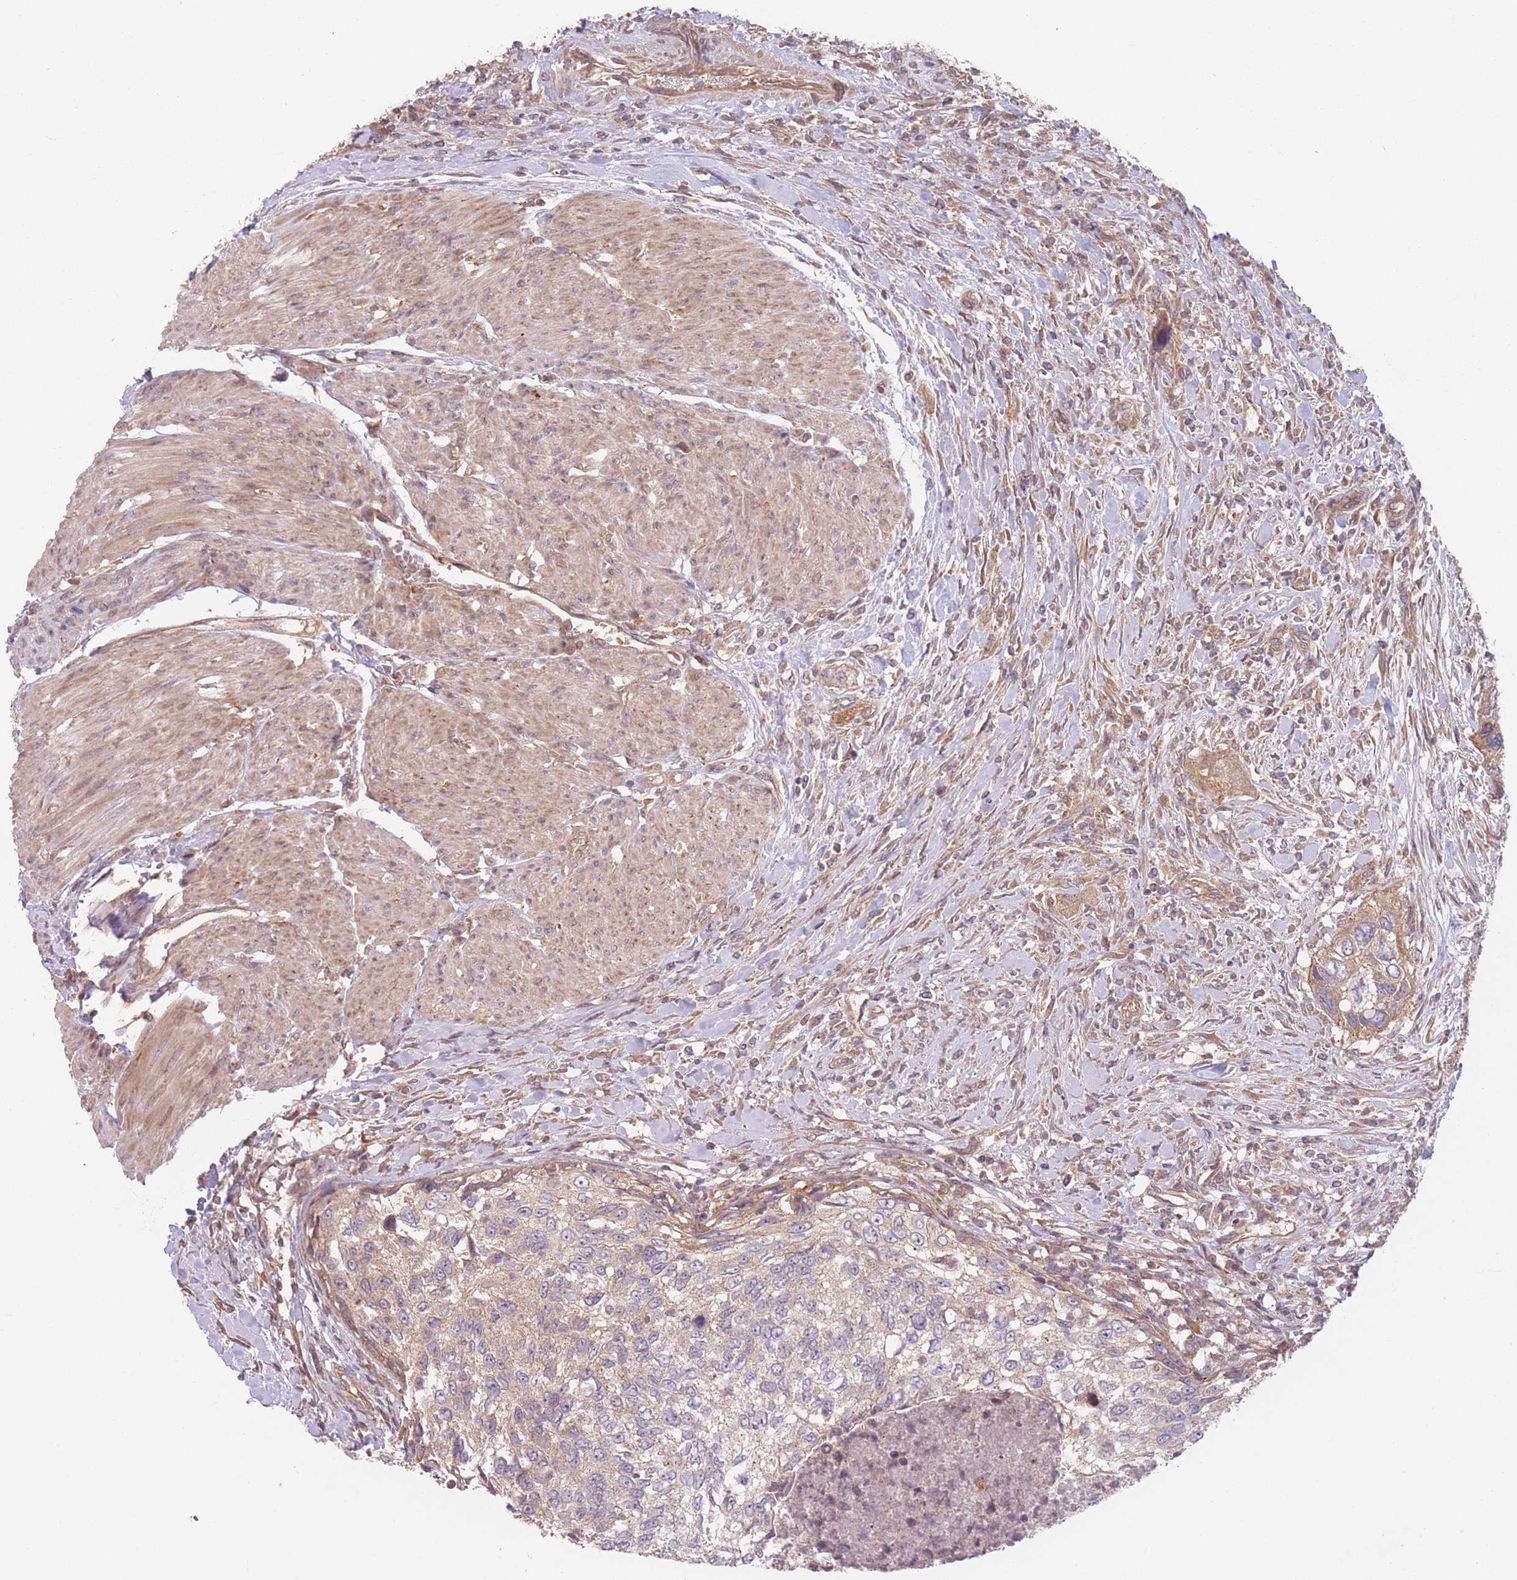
{"staining": {"intensity": "moderate", "quantity": "<25%", "location": "cytoplasmic/membranous"}, "tissue": "urothelial cancer", "cell_type": "Tumor cells", "image_type": "cancer", "snomed": [{"axis": "morphology", "description": "Urothelial carcinoma, High grade"}, {"axis": "topography", "description": "Urinary bladder"}], "caption": "Immunohistochemistry (IHC) (DAB) staining of urothelial carcinoma (high-grade) exhibits moderate cytoplasmic/membranous protein positivity in approximately <25% of tumor cells.", "gene": "WASHC2A", "patient": {"sex": "female", "age": 60}}